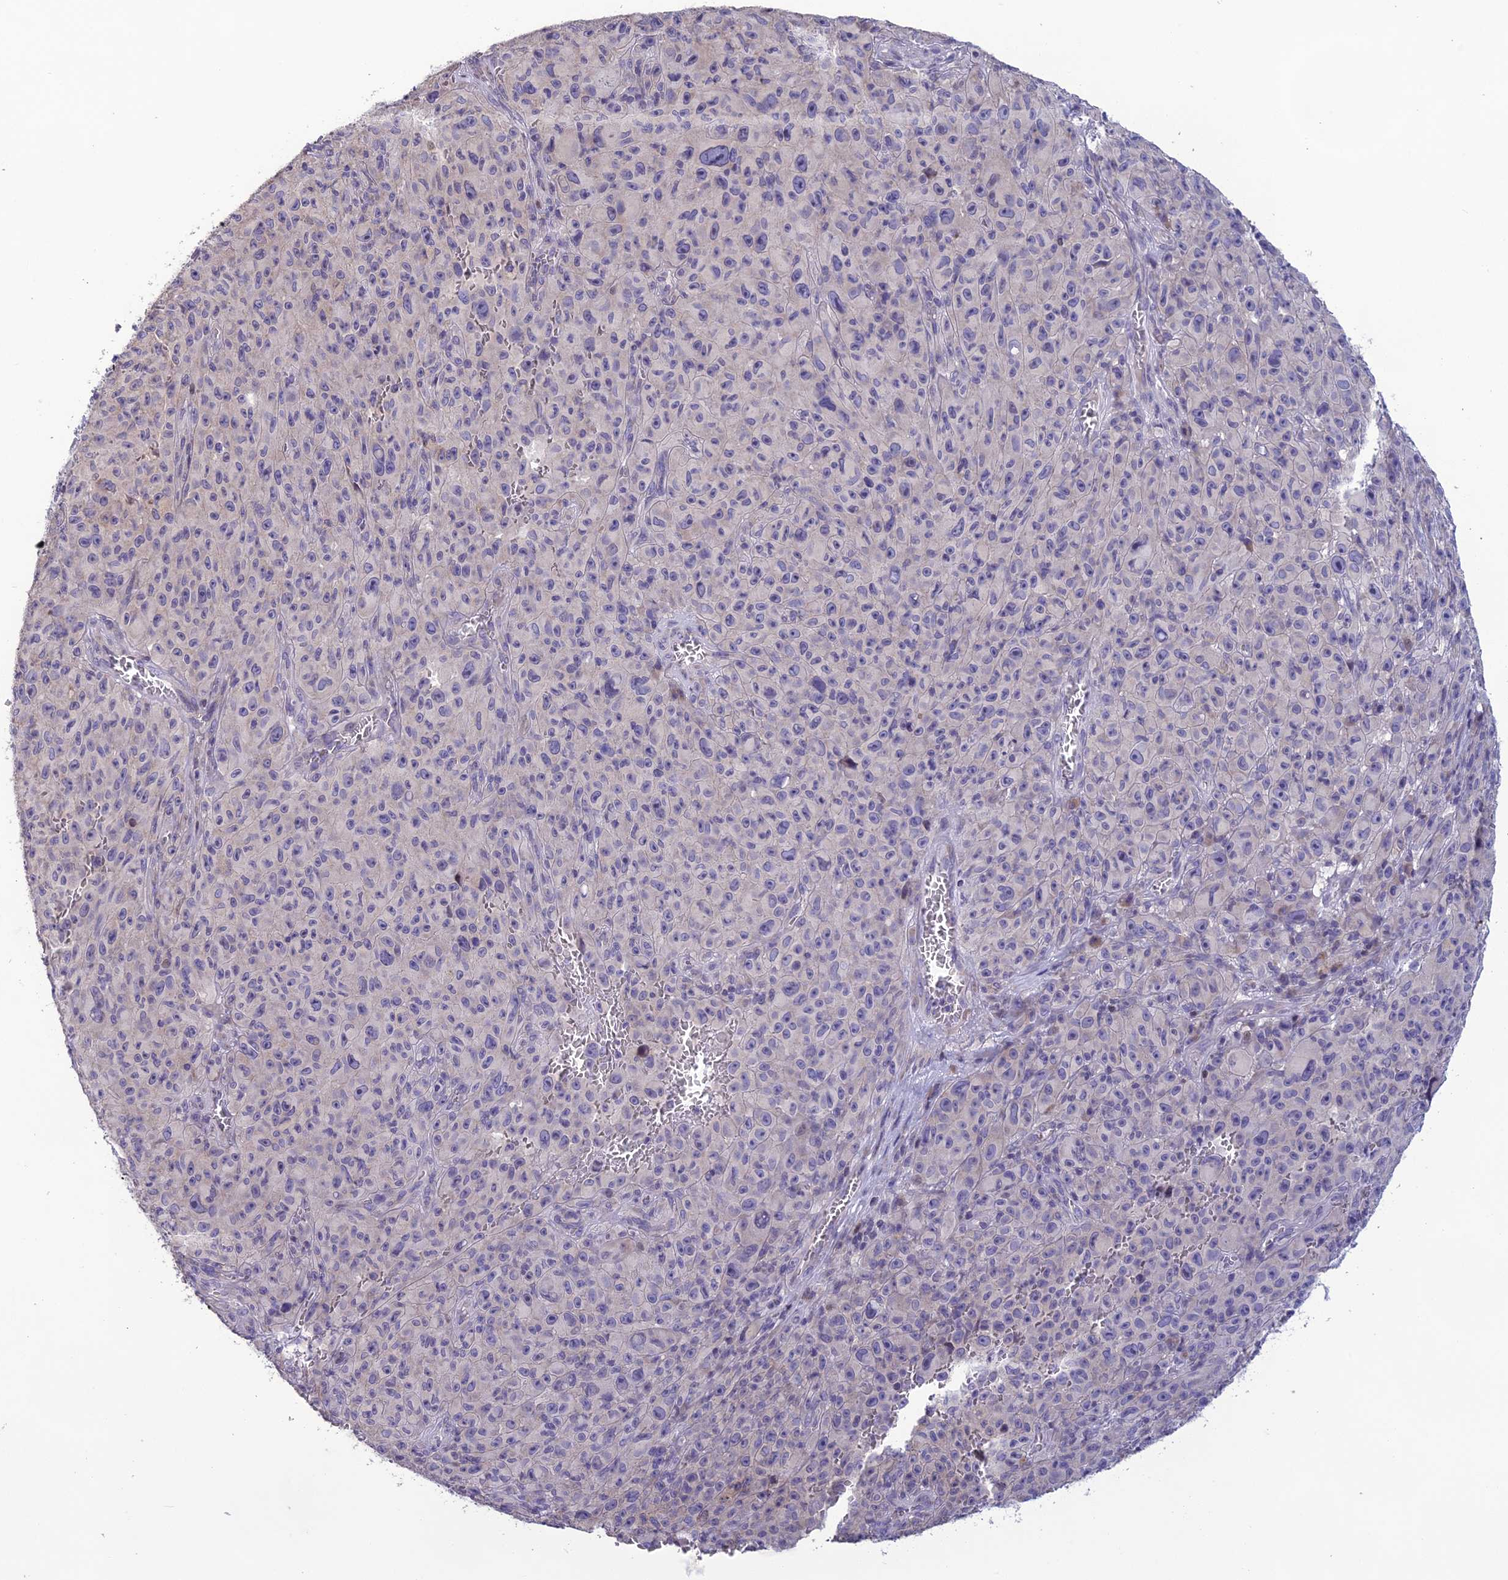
{"staining": {"intensity": "negative", "quantity": "none", "location": "none"}, "tissue": "melanoma", "cell_type": "Tumor cells", "image_type": "cancer", "snomed": [{"axis": "morphology", "description": "Malignant melanoma, NOS"}, {"axis": "topography", "description": "Skin"}], "caption": "Tumor cells are negative for protein expression in human malignant melanoma.", "gene": "TMEM134", "patient": {"sex": "female", "age": 82}}